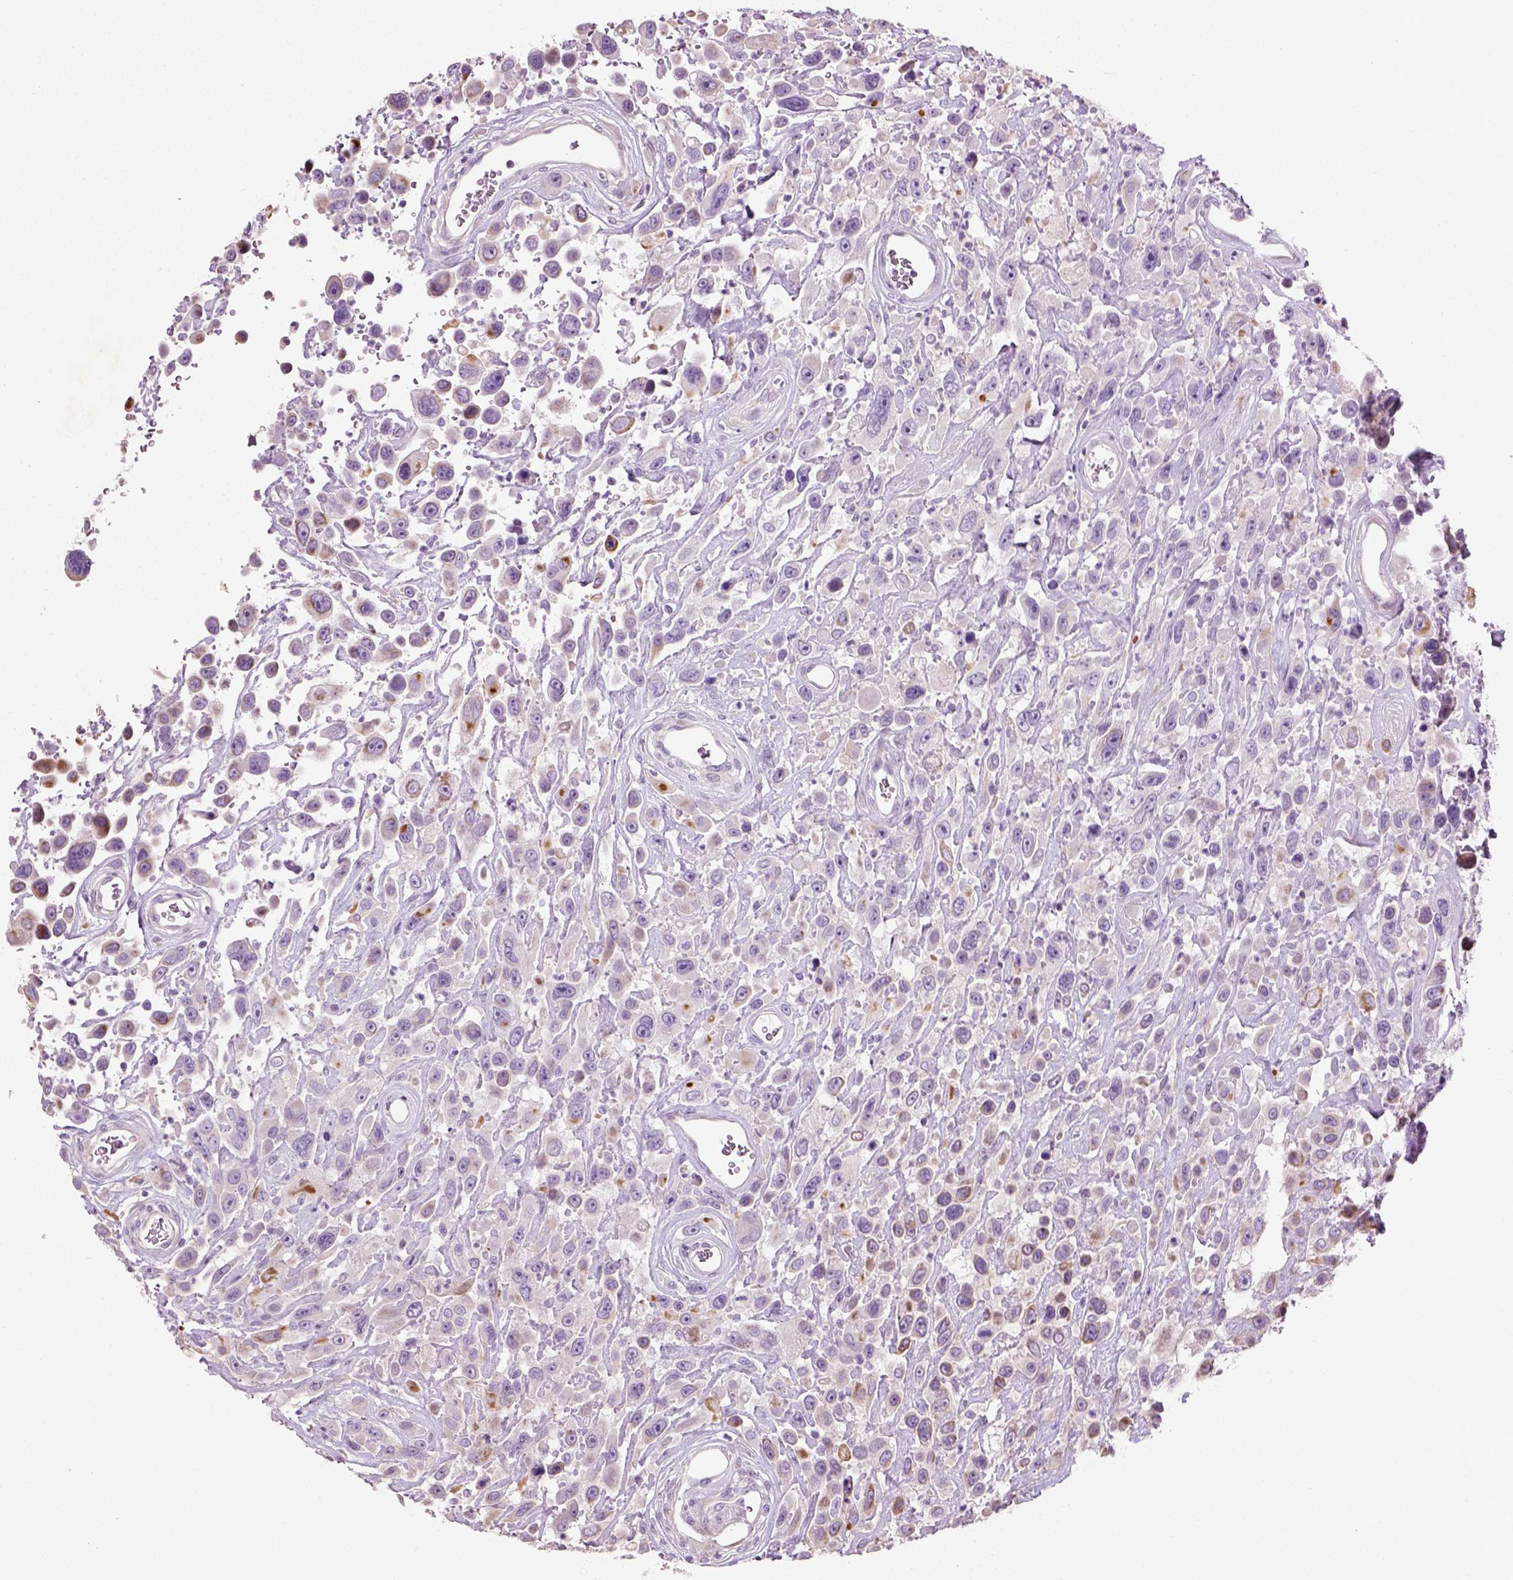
{"staining": {"intensity": "moderate", "quantity": "<25%", "location": "cytoplasmic/membranous"}, "tissue": "urothelial cancer", "cell_type": "Tumor cells", "image_type": "cancer", "snomed": [{"axis": "morphology", "description": "Urothelial carcinoma, High grade"}, {"axis": "topography", "description": "Urinary bladder"}], "caption": "A brown stain shows moderate cytoplasmic/membranous staining of a protein in urothelial carcinoma (high-grade) tumor cells. (brown staining indicates protein expression, while blue staining denotes nuclei).", "gene": "PKP3", "patient": {"sex": "male", "age": 53}}